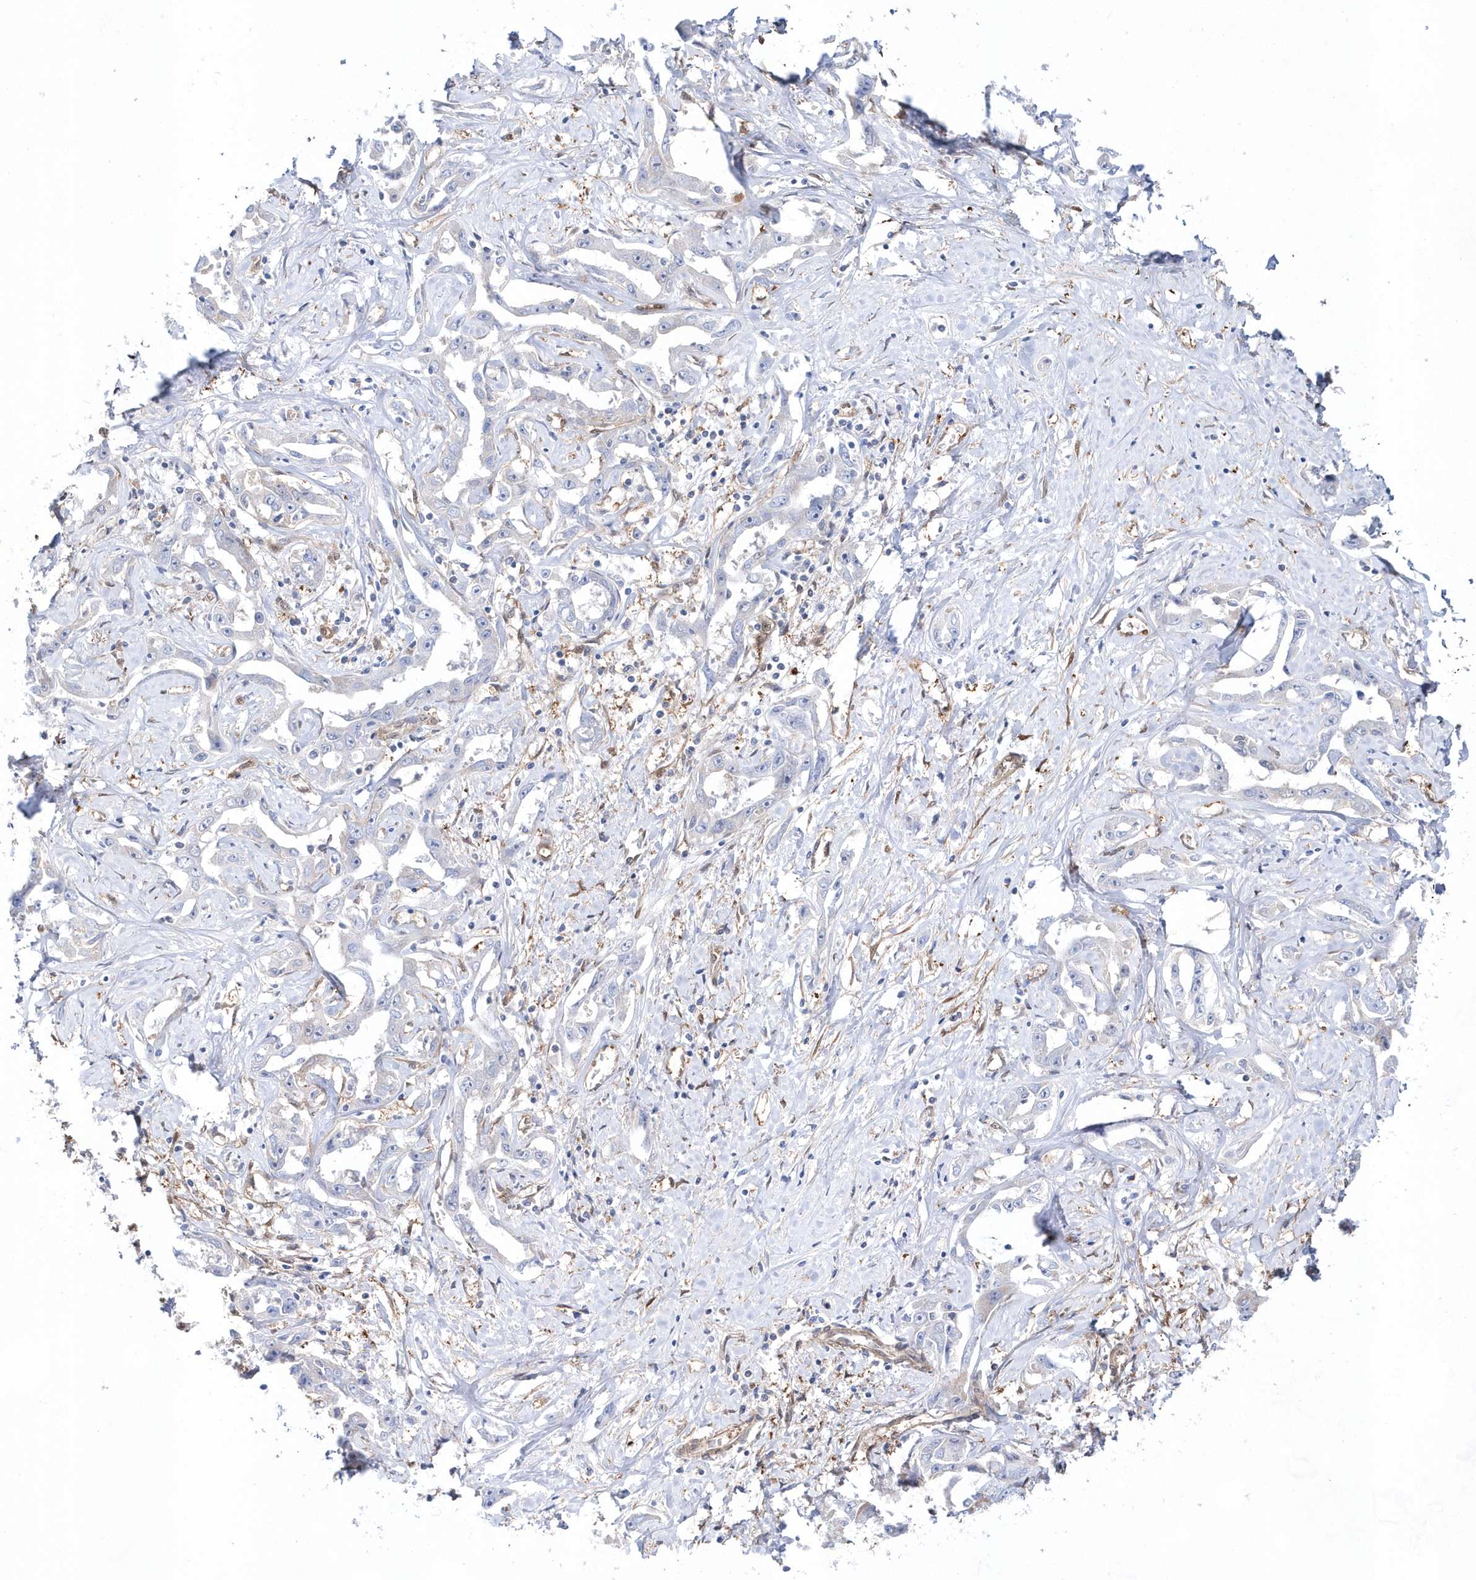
{"staining": {"intensity": "negative", "quantity": "none", "location": "none"}, "tissue": "liver cancer", "cell_type": "Tumor cells", "image_type": "cancer", "snomed": [{"axis": "morphology", "description": "Cholangiocarcinoma"}, {"axis": "topography", "description": "Liver"}], "caption": "DAB immunohistochemical staining of liver cholangiocarcinoma reveals no significant expression in tumor cells.", "gene": "BDH2", "patient": {"sex": "male", "age": 59}}